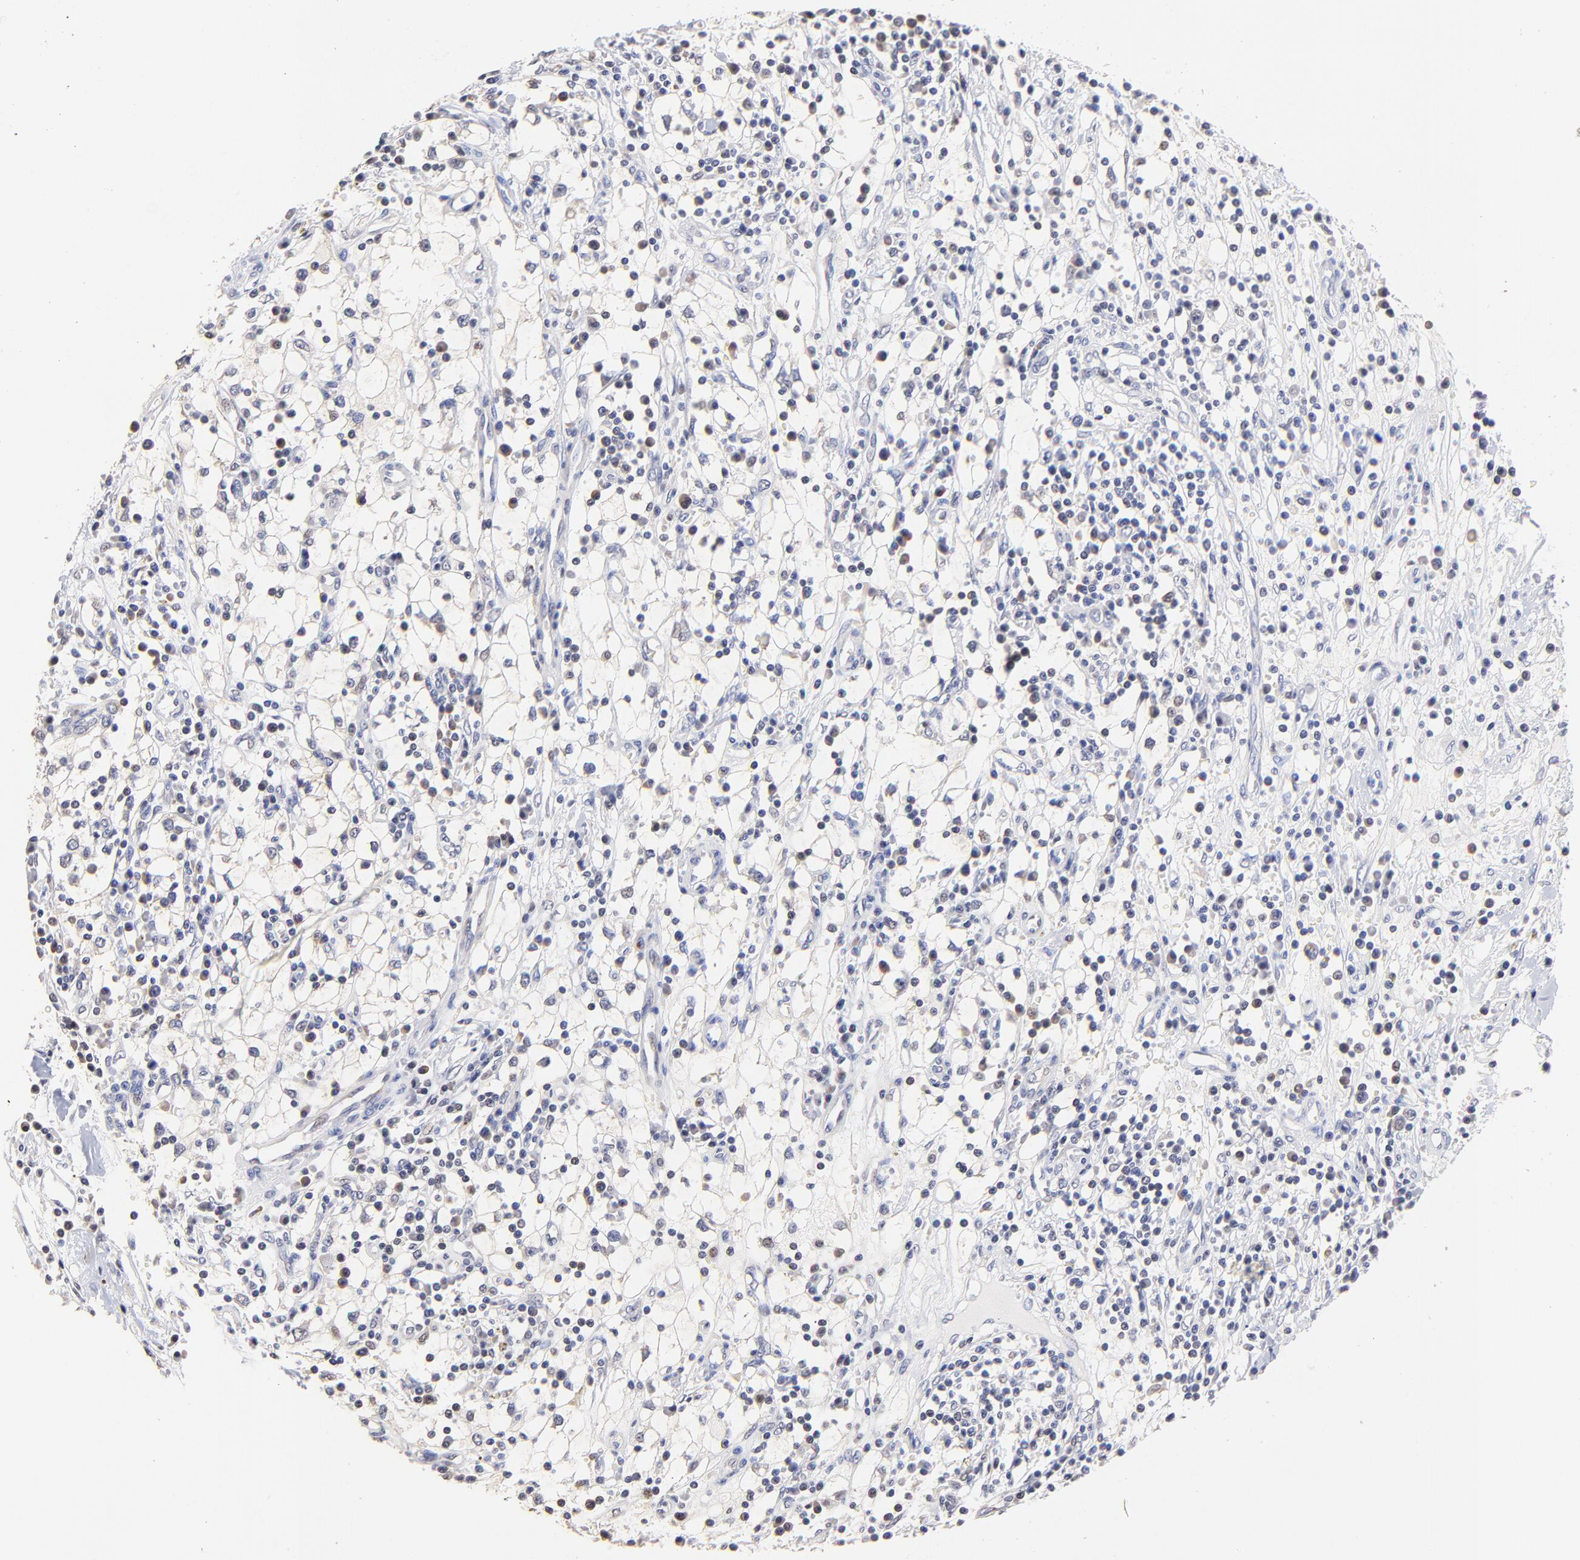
{"staining": {"intensity": "negative", "quantity": "none", "location": "none"}, "tissue": "renal cancer", "cell_type": "Tumor cells", "image_type": "cancer", "snomed": [{"axis": "morphology", "description": "Adenocarcinoma, NOS"}, {"axis": "topography", "description": "Kidney"}], "caption": "Tumor cells are negative for protein expression in human adenocarcinoma (renal). (DAB immunohistochemistry (IHC) with hematoxylin counter stain).", "gene": "BBOF1", "patient": {"sex": "male", "age": 82}}